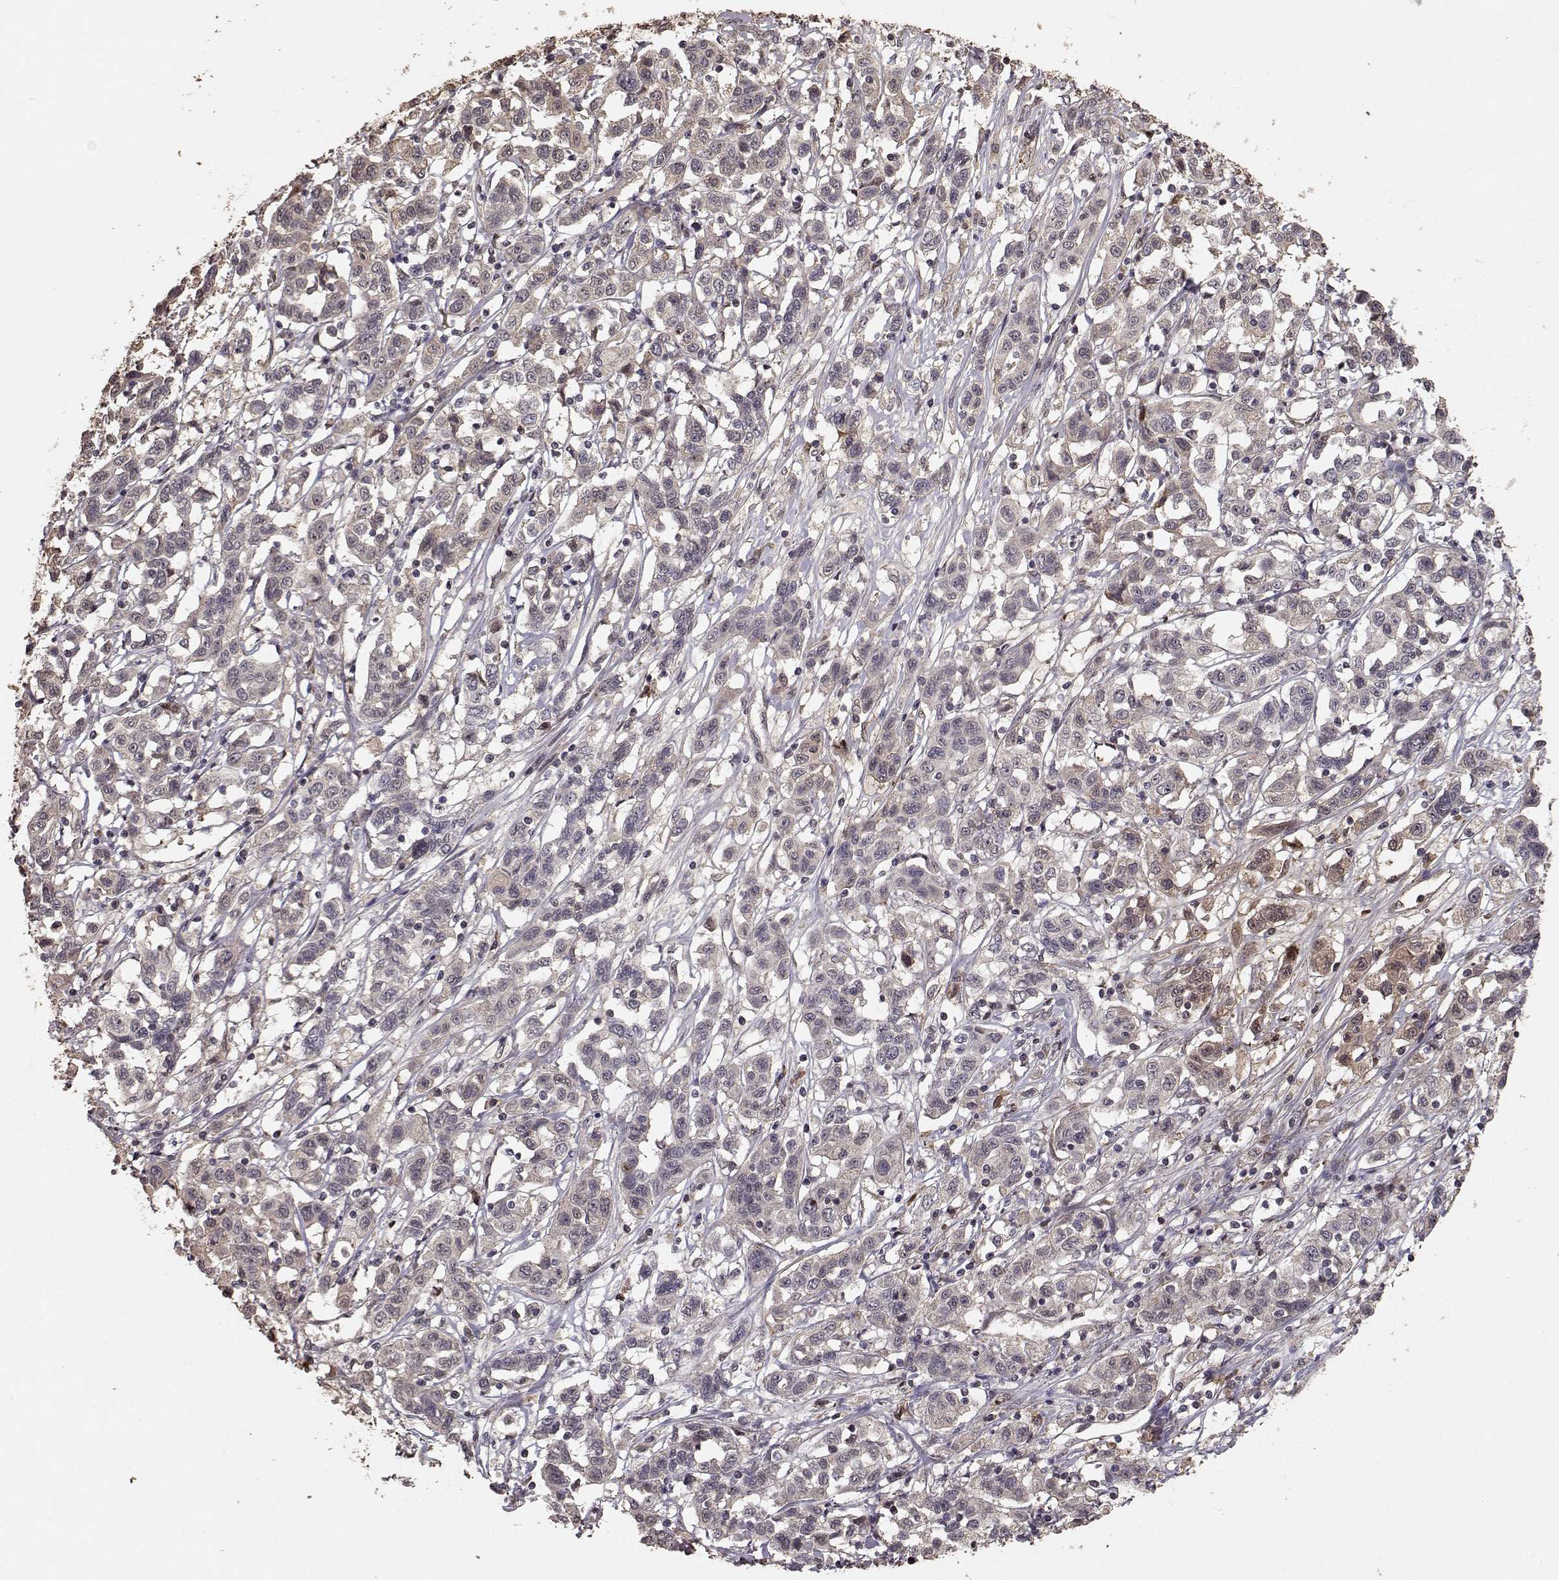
{"staining": {"intensity": "weak", "quantity": ">75%", "location": "cytoplasmic/membranous"}, "tissue": "liver cancer", "cell_type": "Tumor cells", "image_type": "cancer", "snomed": [{"axis": "morphology", "description": "Adenocarcinoma, NOS"}, {"axis": "morphology", "description": "Cholangiocarcinoma"}, {"axis": "topography", "description": "Liver"}], "caption": "Tumor cells reveal low levels of weak cytoplasmic/membranous staining in approximately >75% of cells in human adenocarcinoma (liver).", "gene": "USP15", "patient": {"sex": "male", "age": 64}}